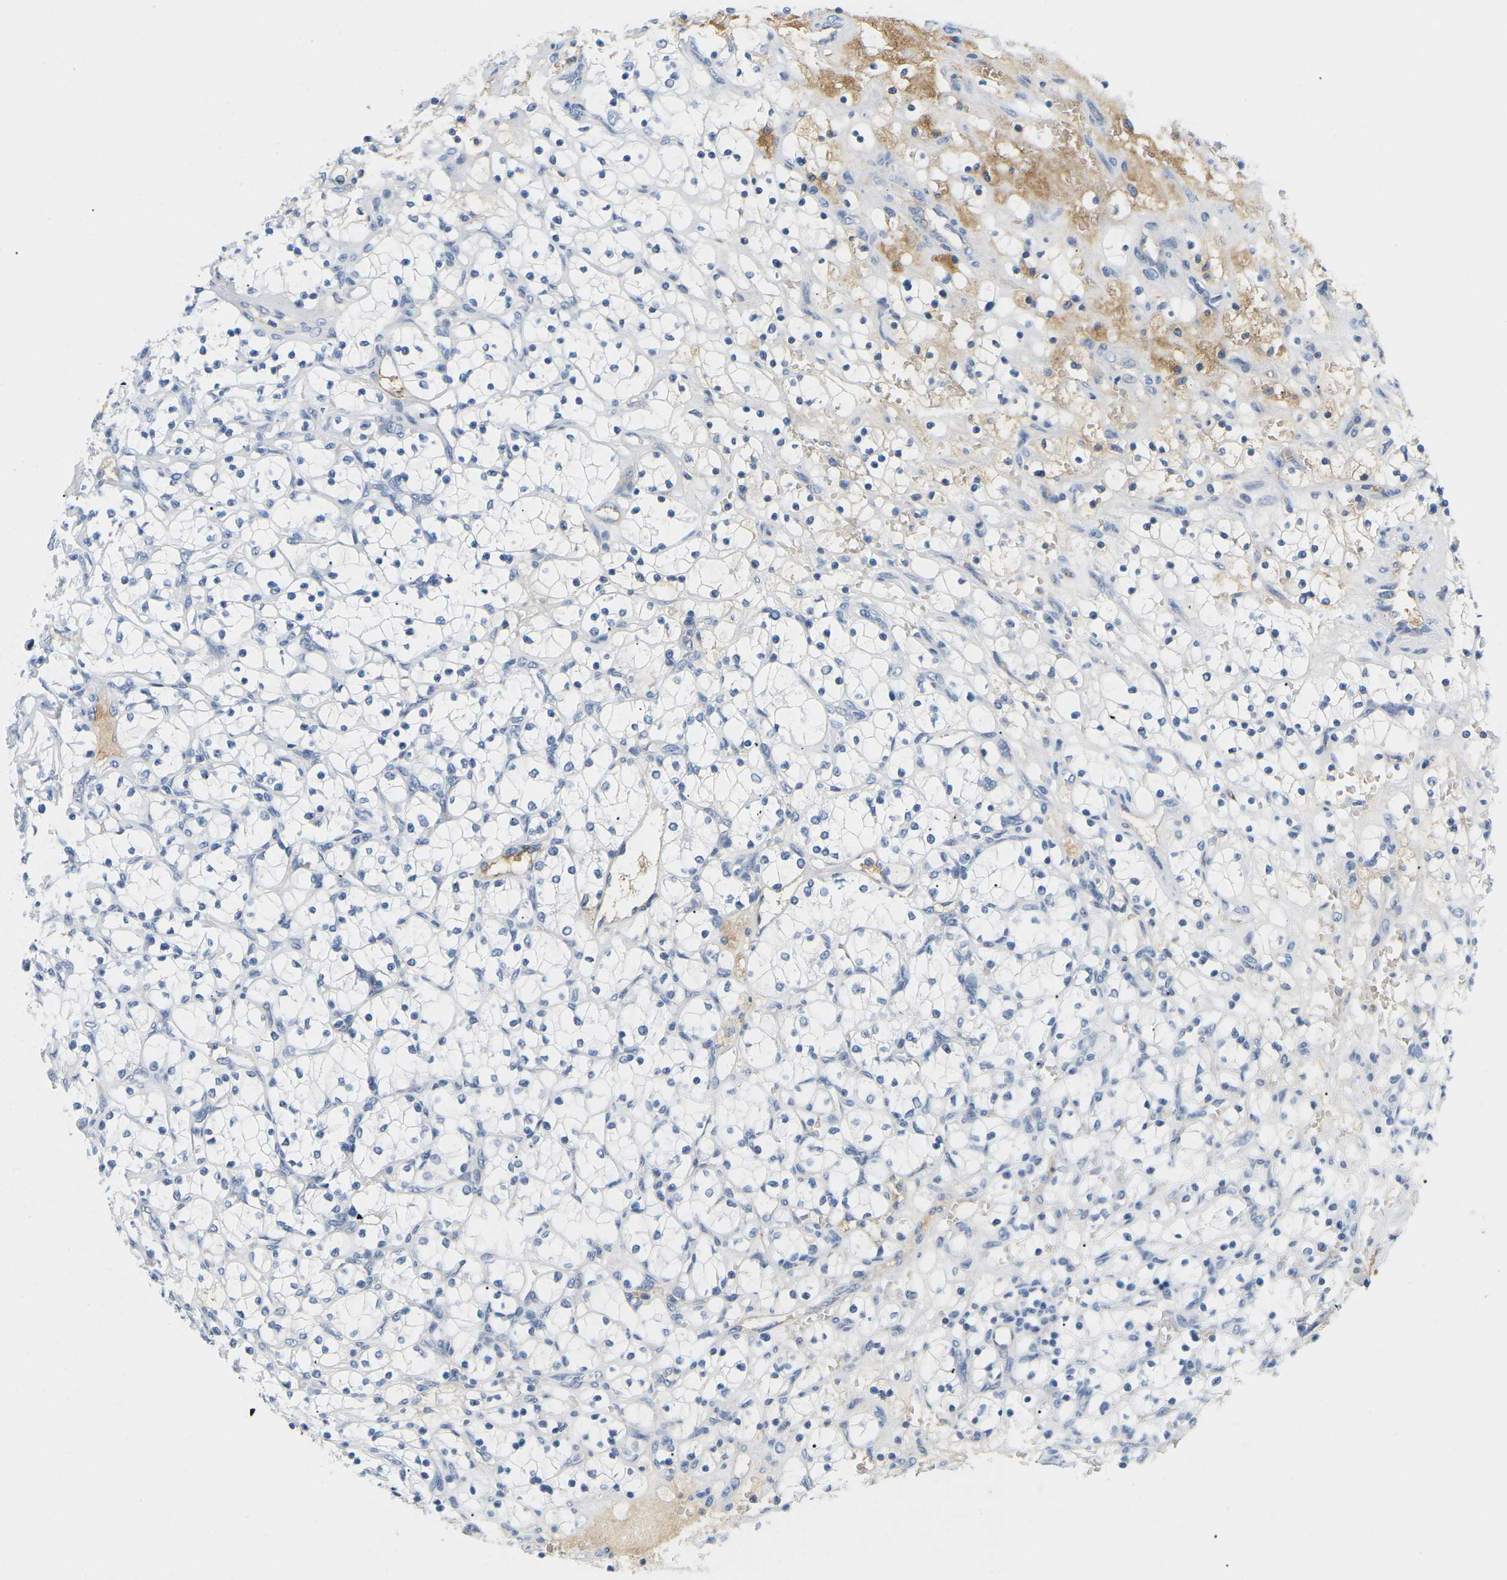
{"staining": {"intensity": "negative", "quantity": "none", "location": "none"}, "tissue": "renal cancer", "cell_type": "Tumor cells", "image_type": "cancer", "snomed": [{"axis": "morphology", "description": "Adenocarcinoma, NOS"}, {"axis": "topography", "description": "Kidney"}], "caption": "This is an immunohistochemistry photomicrograph of human renal cancer. There is no positivity in tumor cells.", "gene": "APOB", "patient": {"sex": "female", "age": 69}}